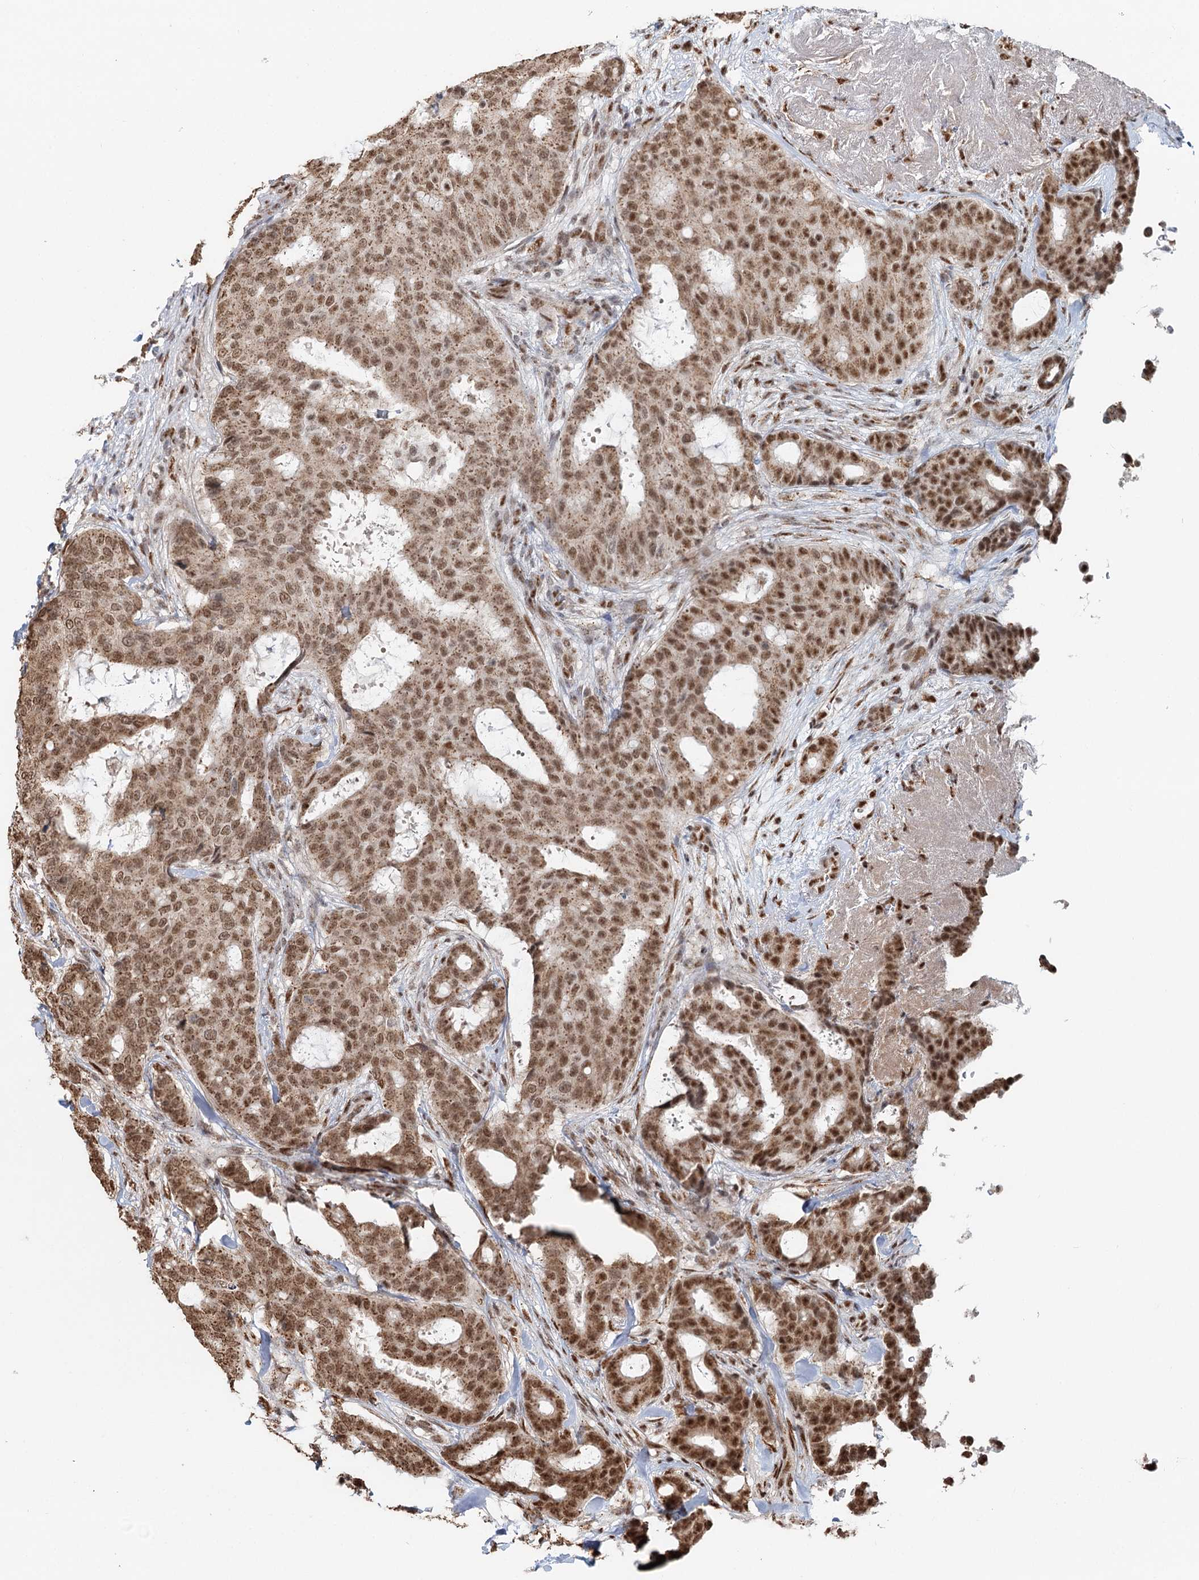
{"staining": {"intensity": "moderate", "quantity": ">75%", "location": "nuclear"}, "tissue": "breast cancer", "cell_type": "Tumor cells", "image_type": "cancer", "snomed": [{"axis": "morphology", "description": "Duct carcinoma"}, {"axis": "topography", "description": "Breast"}], "caption": "Intraductal carcinoma (breast) was stained to show a protein in brown. There is medium levels of moderate nuclear staining in about >75% of tumor cells. (Brightfield microscopy of DAB IHC at high magnification).", "gene": "GPALPP1", "patient": {"sex": "female", "age": 75}}